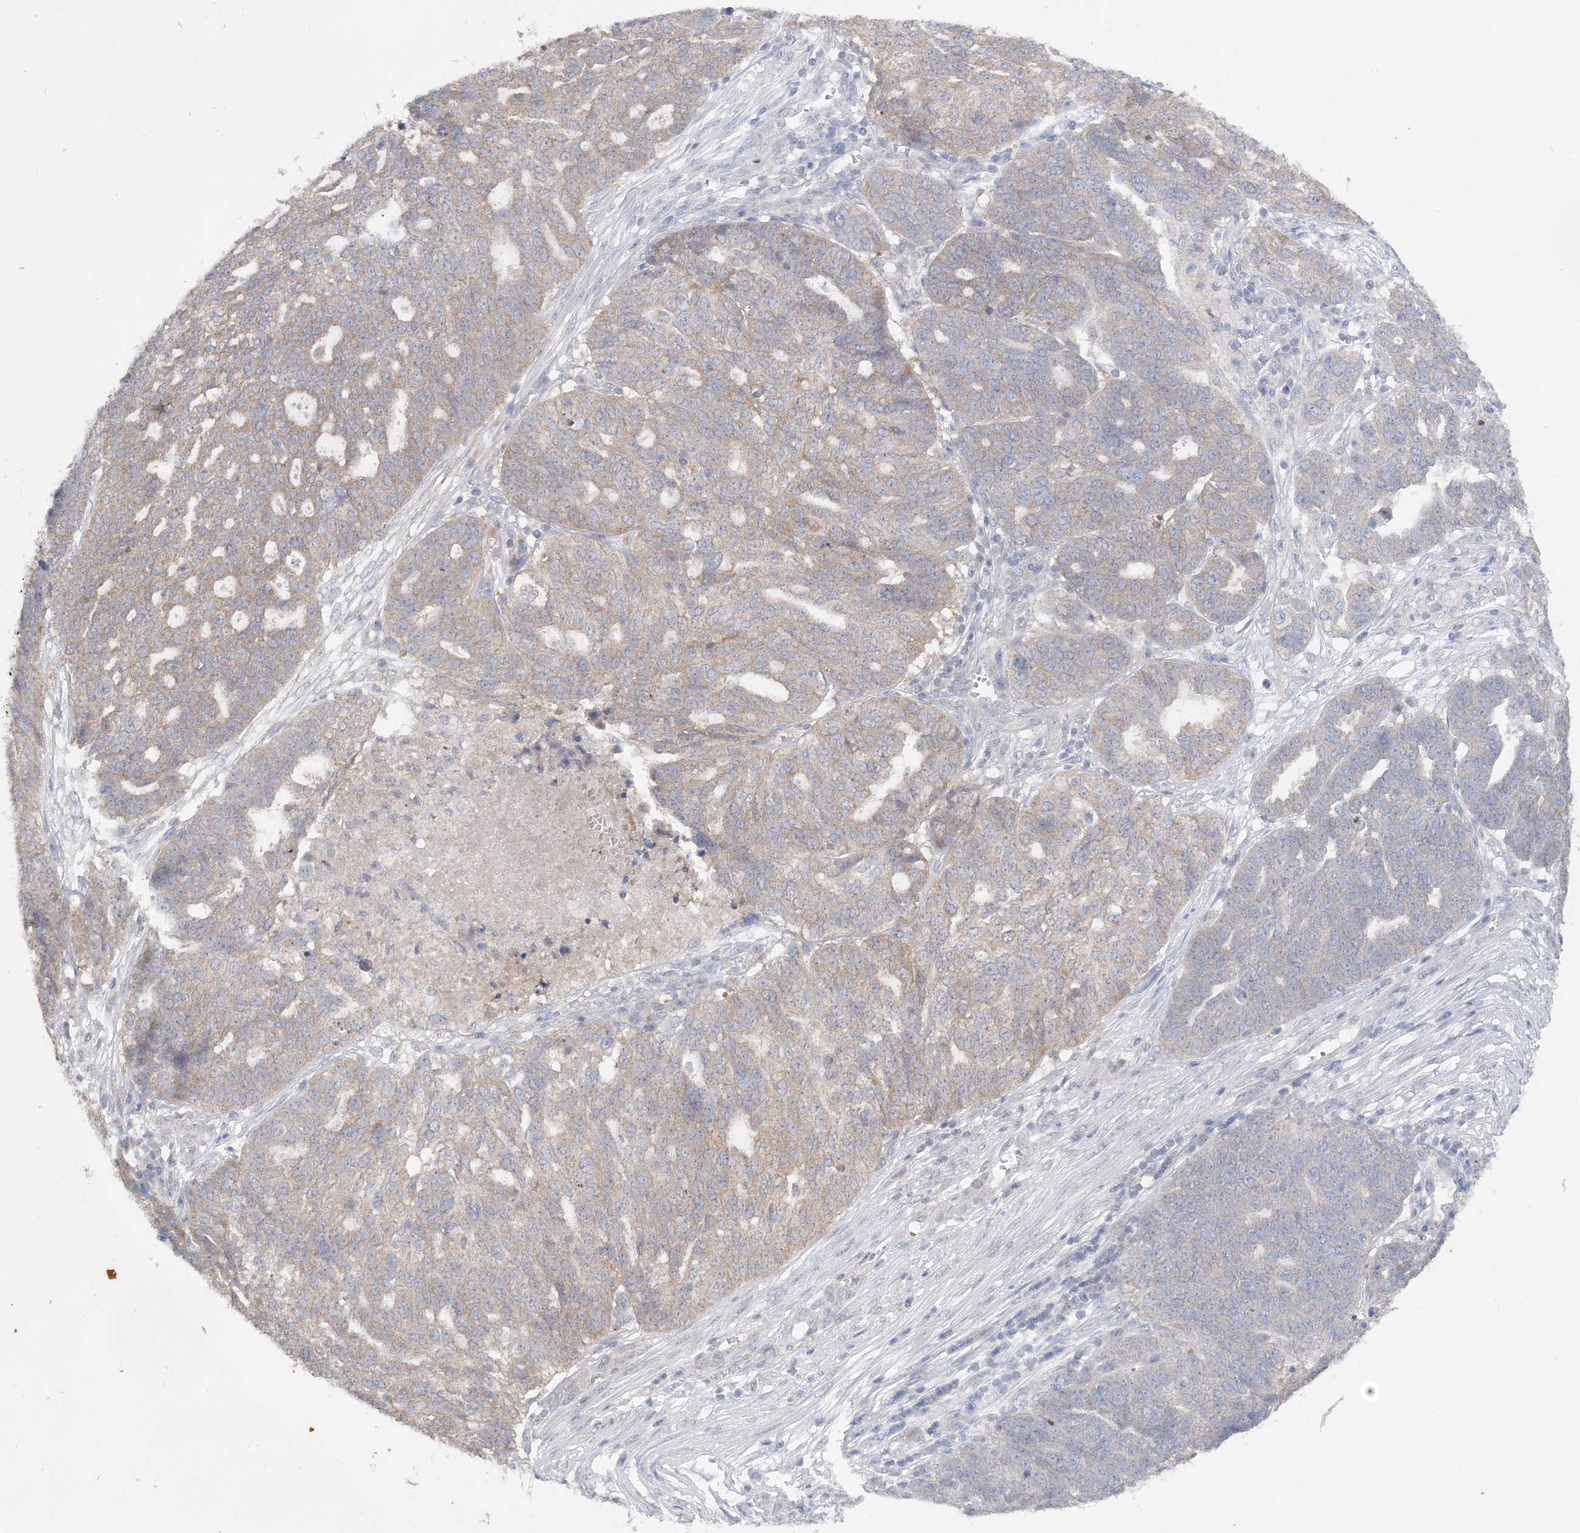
{"staining": {"intensity": "weak", "quantity": "25%-75%", "location": "cytoplasmic/membranous"}, "tissue": "ovarian cancer", "cell_type": "Tumor cells", "image_type": "cancer", "snomed": [{"axis": "morphology", "description": "Cystadenocarcinoma, serous, NOS"}, {"axis": "topography", "description": "Ovary"}], "caption": "High-power microscopy captured an immunohistochemistry histopathology image of serous cystadenocarcinoma (ovarian), revealing weak cytoplasmic/membranous expression in approximately 25%-75% of tumor cells. The protein is shown in brown color, while the nuclei are stained blue.", "gene": "XRN1", "patient": {"sex": "female", "age": 59}}